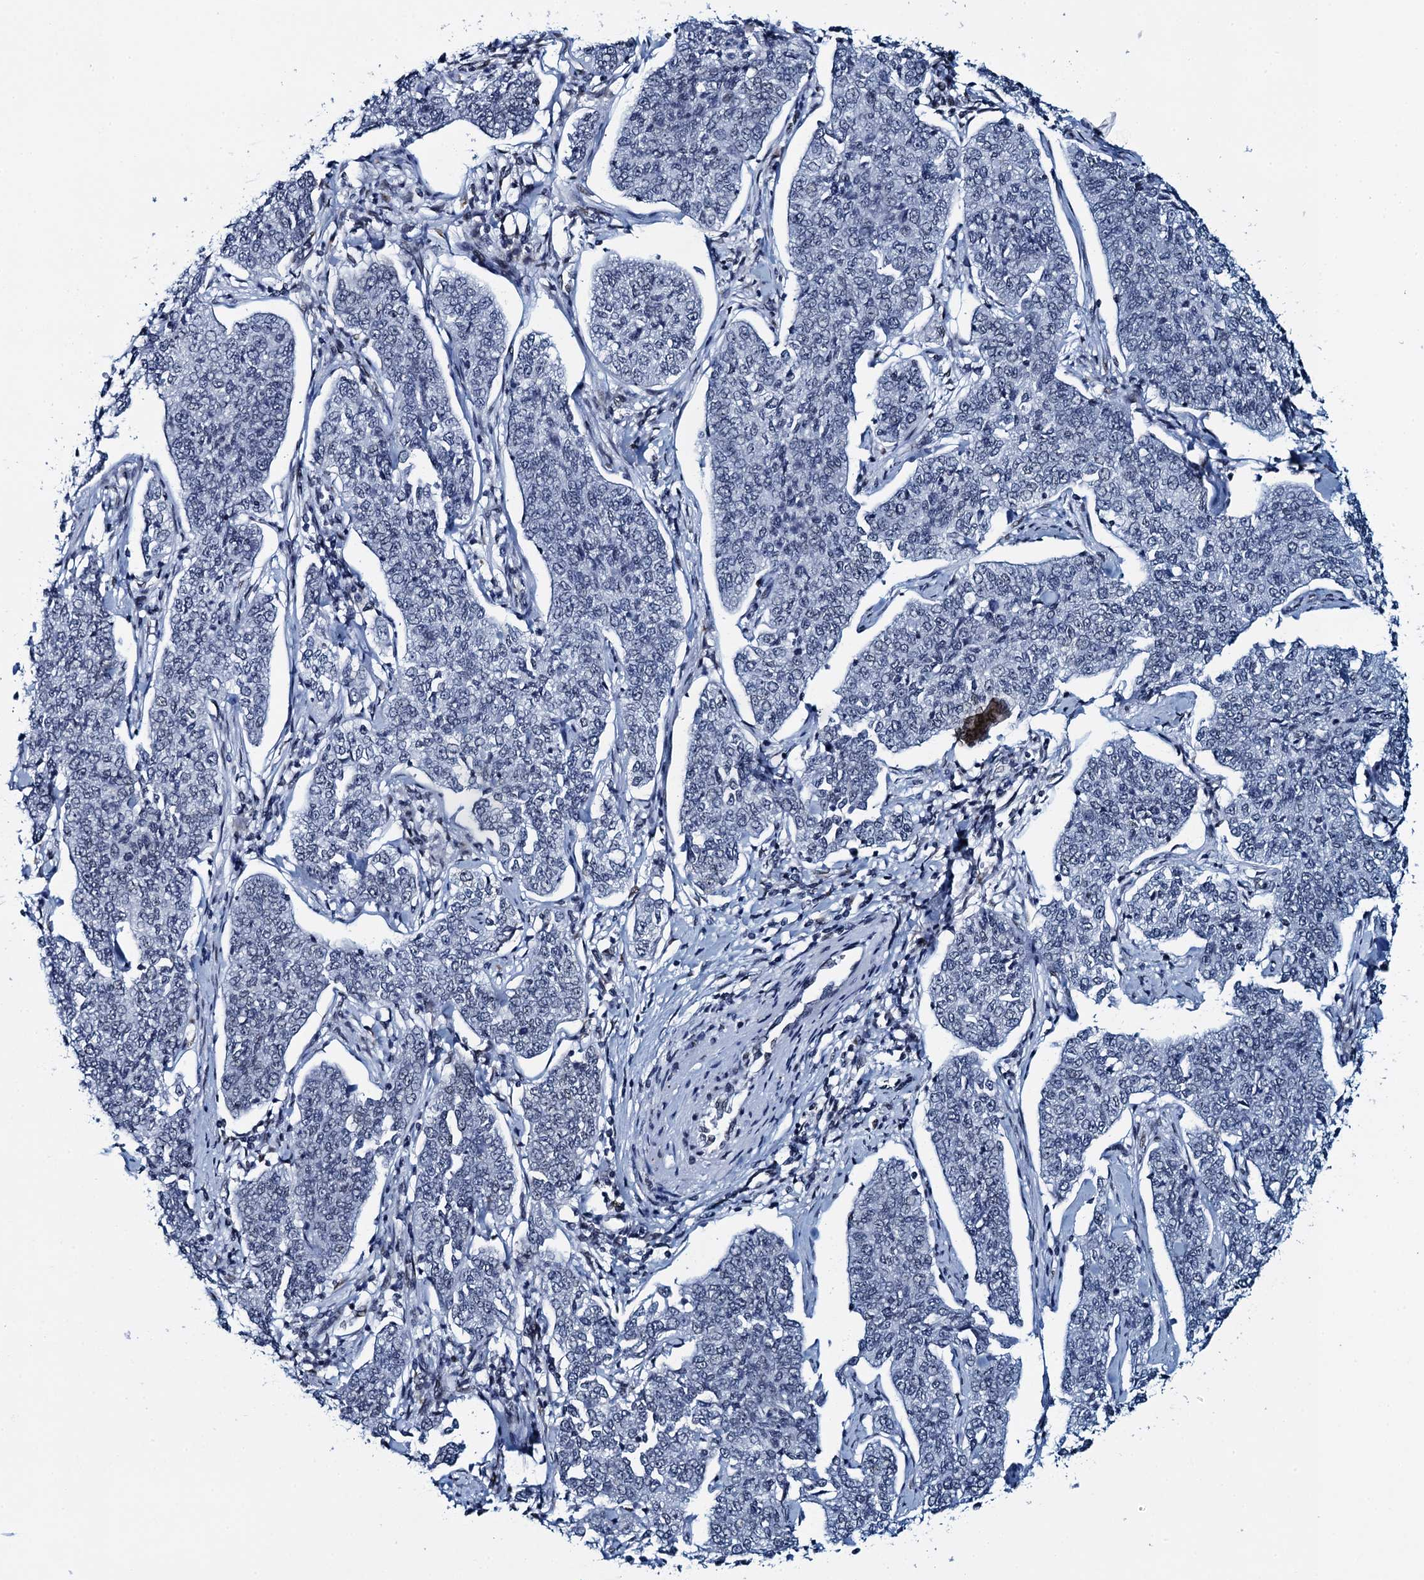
{"staining": {"intensity": "negative", "quantity": "none", "location": "none"}, "tissue": "cervical cancer", "cell_type": "Tumor cells", "image_type": "cancer", "snomed": [{"axis": "morphology", "description": "Squamous cell carcinoma, NOS"}, {"axis": "topography", "description": "Cervix"}], "caption": "A micrograph of squamous cell carcinoma (cervical) stained for a protein reveals no brown staining in tumor cells. (Stains: DAB (3,3'-diaminobenzidine) immunohistochemistry with hematoxylin counter stain, Microscopy: brightfield microscopy at high magnification).", "gene": "HNRNPUL2", "patient": {"sex": "female", "age": 35}}